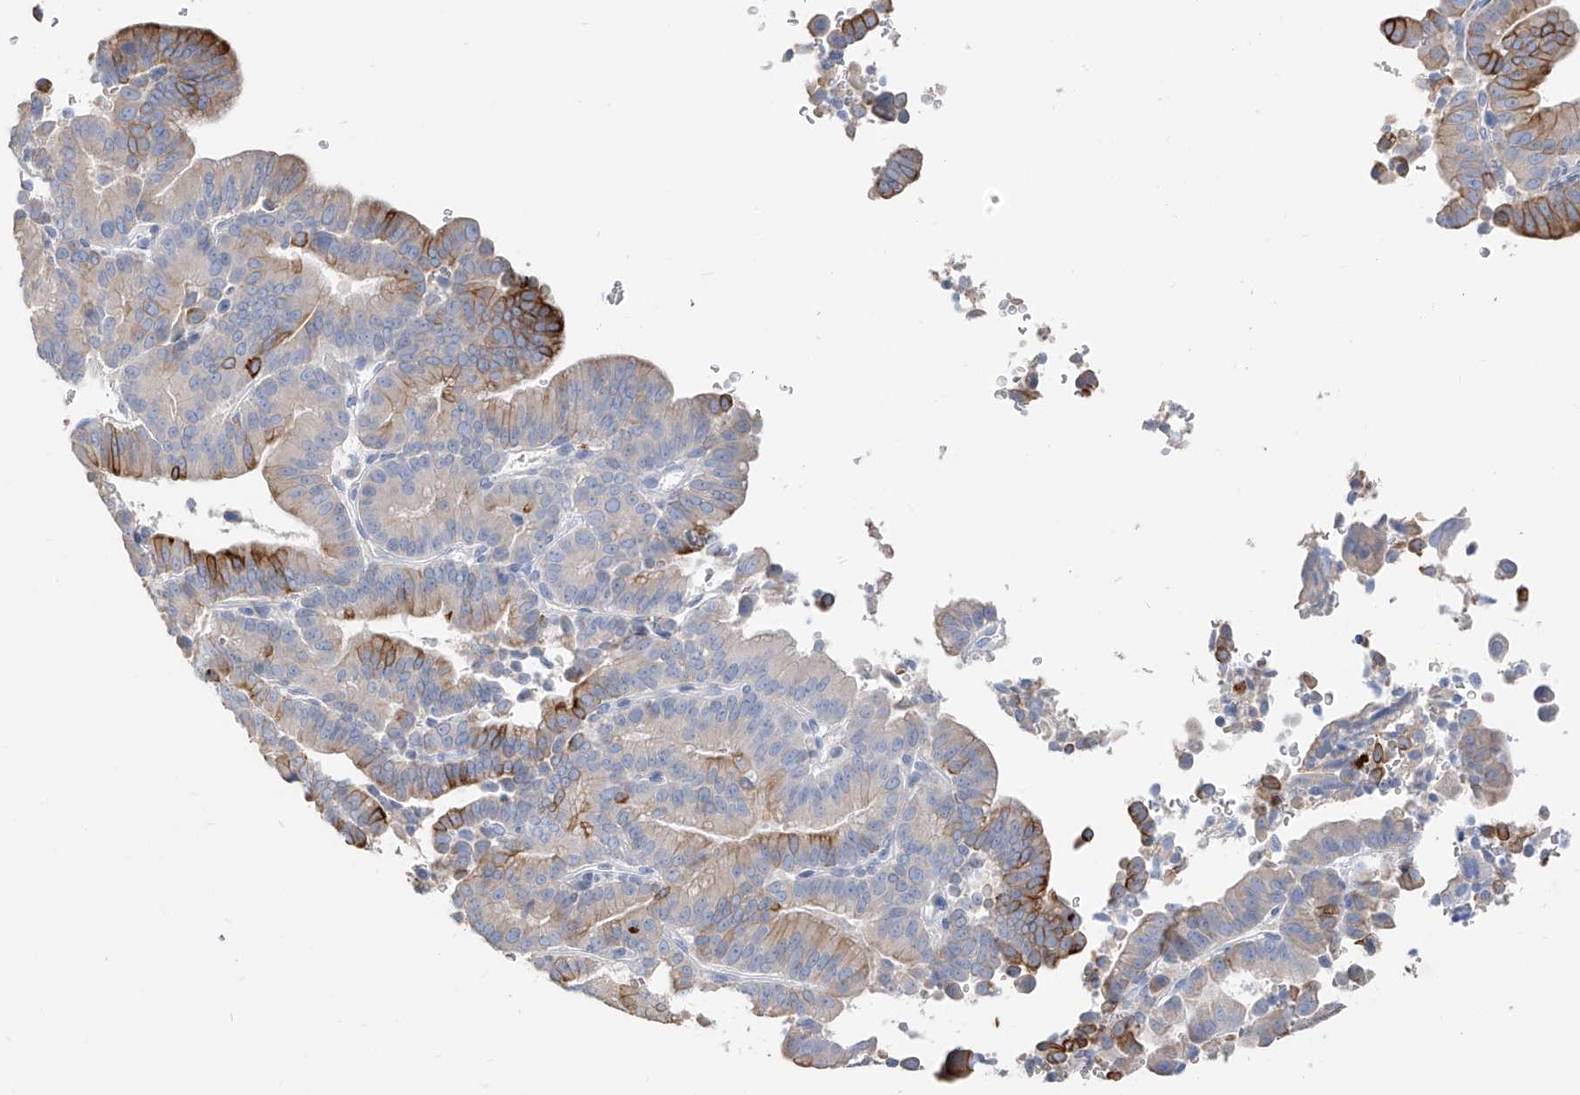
{"staining": {"intensity": "strong", "quantity": "<25%", "location": "cytoplasmic/membranous"}, "tissue": "liver cancer", "cell_type": "Tumor cells", "image_type": "cancer", "snomed": [{"axis": "morphology", "description": "Cholangiocarcinoma"}, {"axis": "topography", "description": "Liver"}], "caption": "A micrograph showing strong cytoplasmic/membranous expression in approximately <25% of tumor cells in liver cholangiocarcinoma, as visualized by brown immunohistochemical staining.", "gene": "PAFAH1B3", "patient": {"sex": "female", "age": 75}}